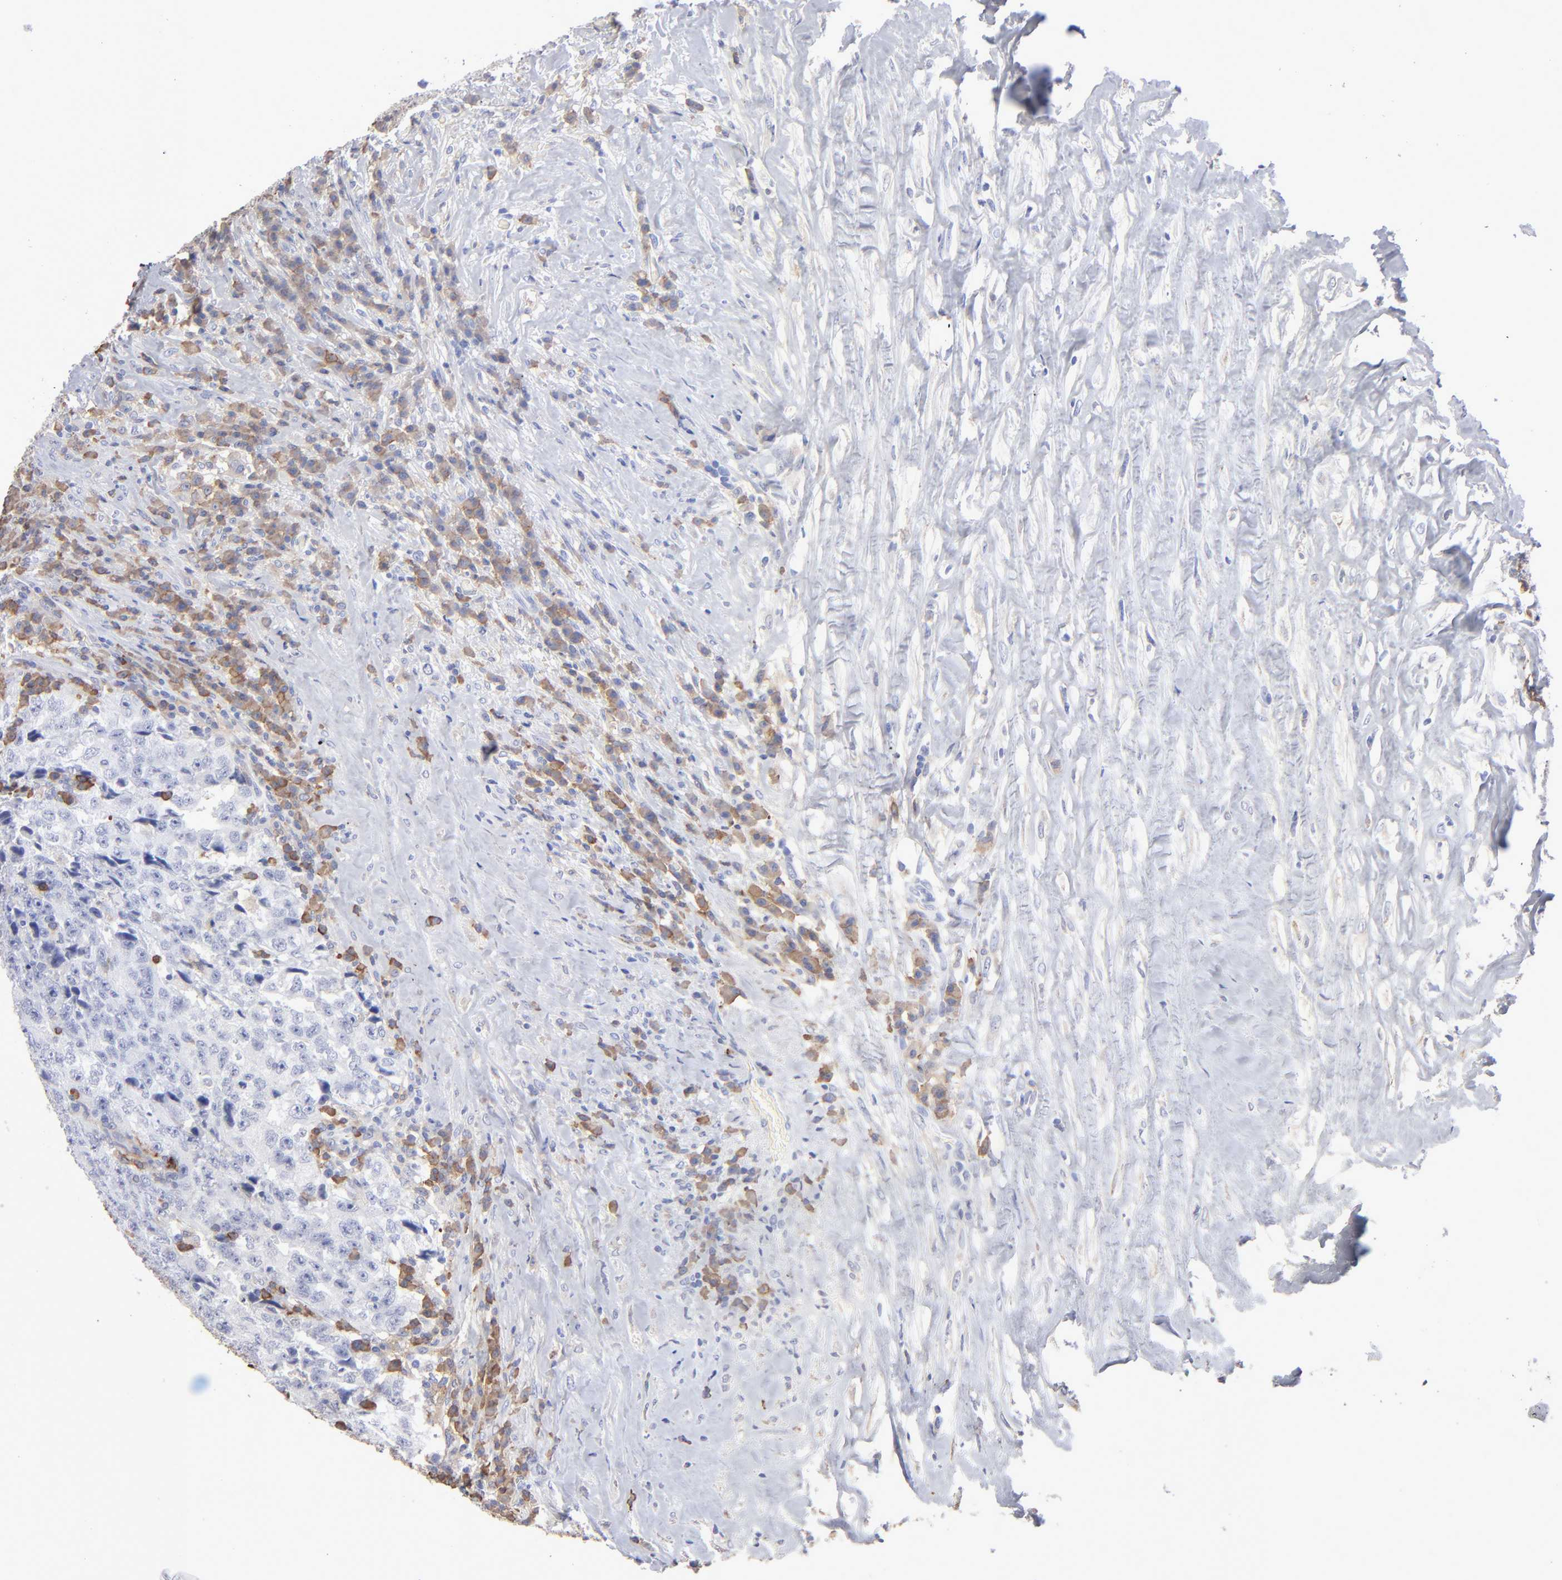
{"staining": {"intensity": "negative", "quantity": "none", "location": "none"}, "tissue": "testis cancer", "cell_type": "Tumor cells", "image_type": "cancer", "snomed": [{"axis": "morphology", "description": "Necrosis, NOS"}, {"axis": "morphology", "description": "Carcinoma, Embryonal, NOS"}, {"axis": "topography", "description": "Testis"}], "caption": "Protein analysis of testis cancer exhibits no significant staining in tumor cells.", "gene": "LAT2", "patient": {"sex": "male", "age": 19}}